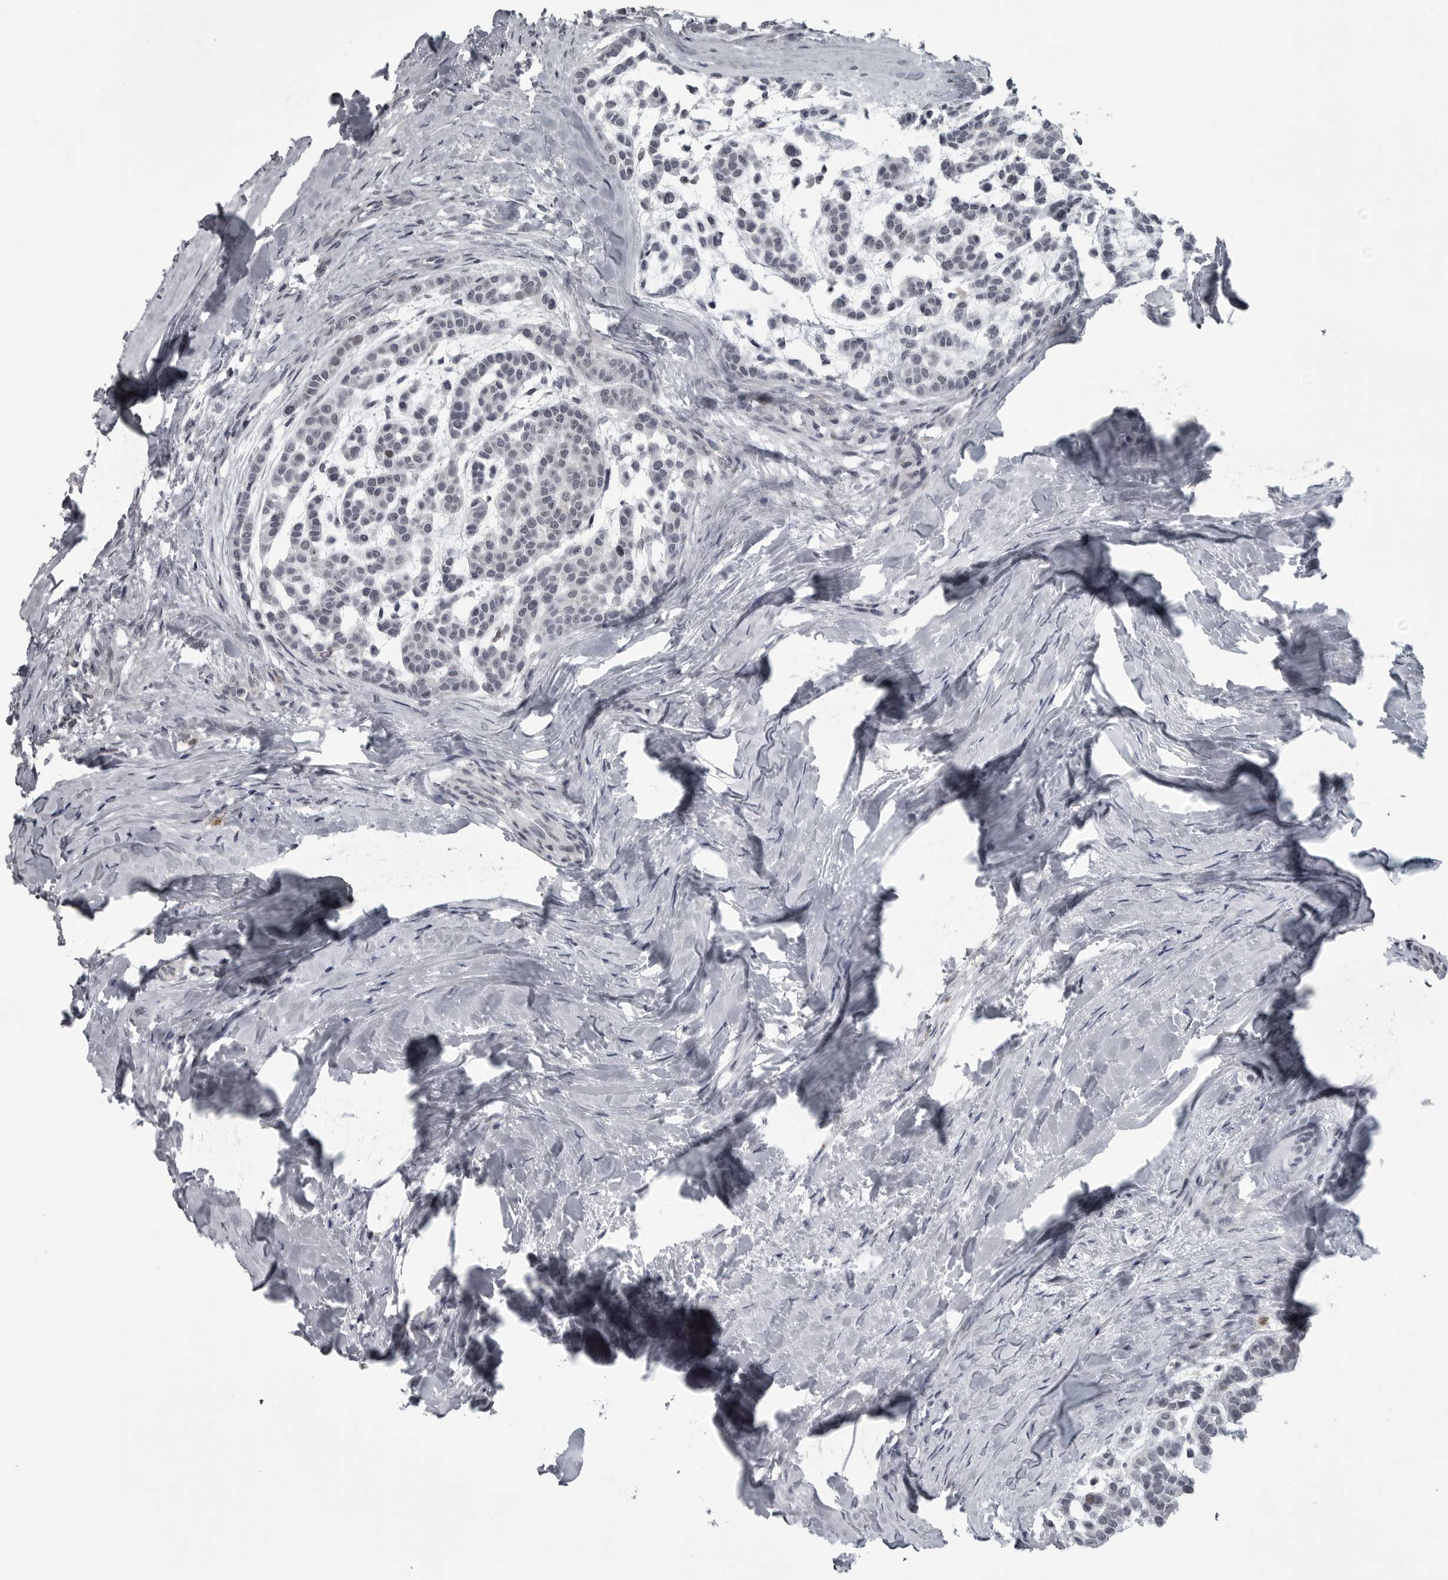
{"staining": {"intensity": "negative", "quantity": "none", "location": "none"}, "tissue": "head and neck cancer", "cell_type": "Tumor cells", "image_type": "cancer", "snomed": [{"axis": "morphology", "description": "Adenocarcinoma, NOS"}, {"axis": "morphology", "description": "Adenoma, NOS"}, {"axis": "topography", "description": "Head-Neck"}], "caption": "Immunohistochemistry (IHC) of head and neck cancer (adenocarcinoma) displays no positivity in tumor cells. (Immunohistochemistry (IHC), brightfield microscopy, high magnification).", "gene": "LYSMD1", "patient": {"sex": "female", "age": 55}}